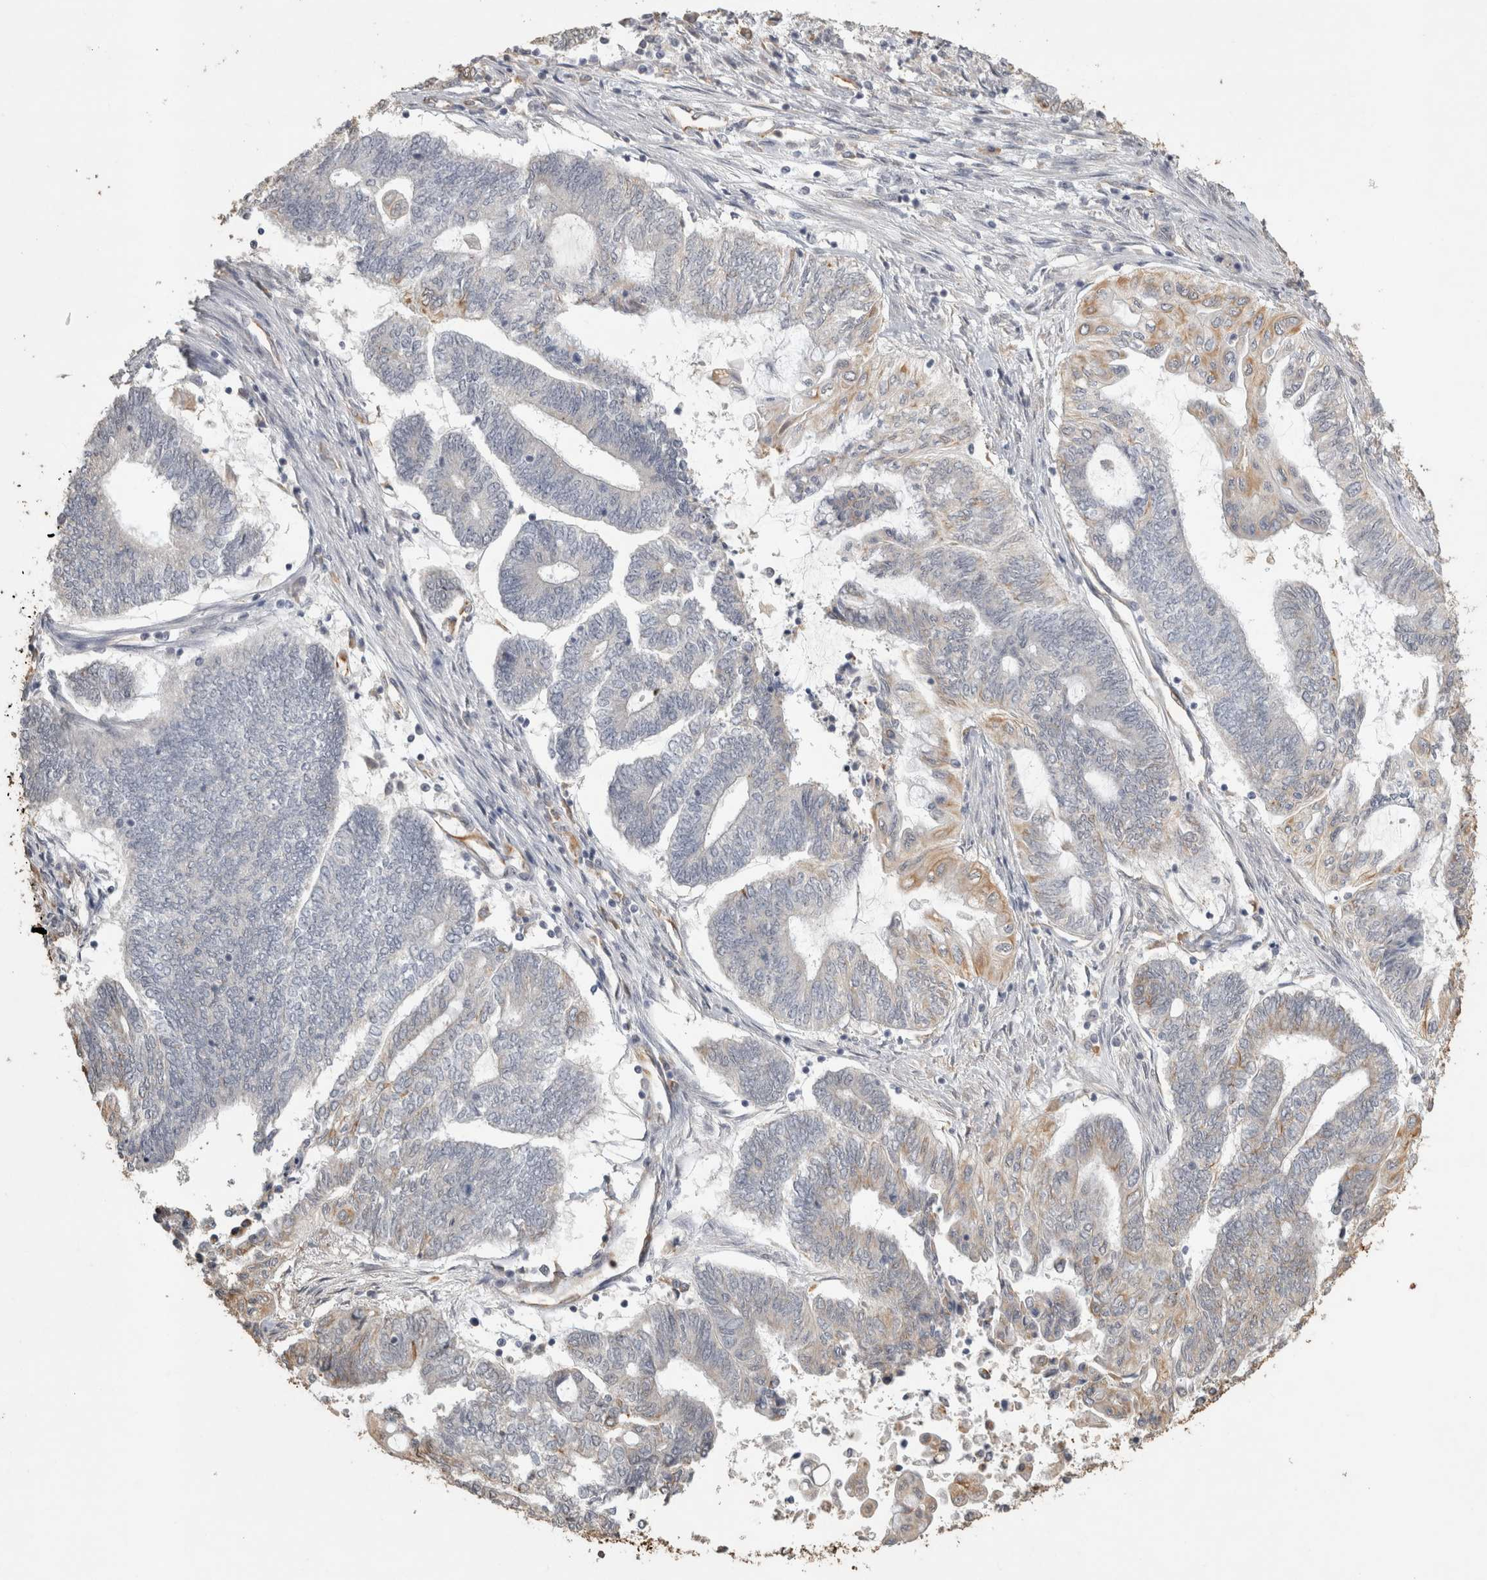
{"staining": {"intensity": "moderate", "quantity": "<25%", "location": "cytoplasmic/membranous"}, "tissue": "endometrial cancer", "cell_type": "Tumor cells", "image_type": "cancer", "snomed": [{"axis": "morphology", "description": "Adenocarcinoma, NOS"}, {"axis": "topography", "description": "Uterus"}, {"axis": "topography", "description": "Endometrium"}], "caption": "A brown stain shows moderate cytoplasmic/membranous expression of a protein in endometrial cancer tumor cells.", "gene": "REPS2", "patient": {"sex": "female", "age": 70}}